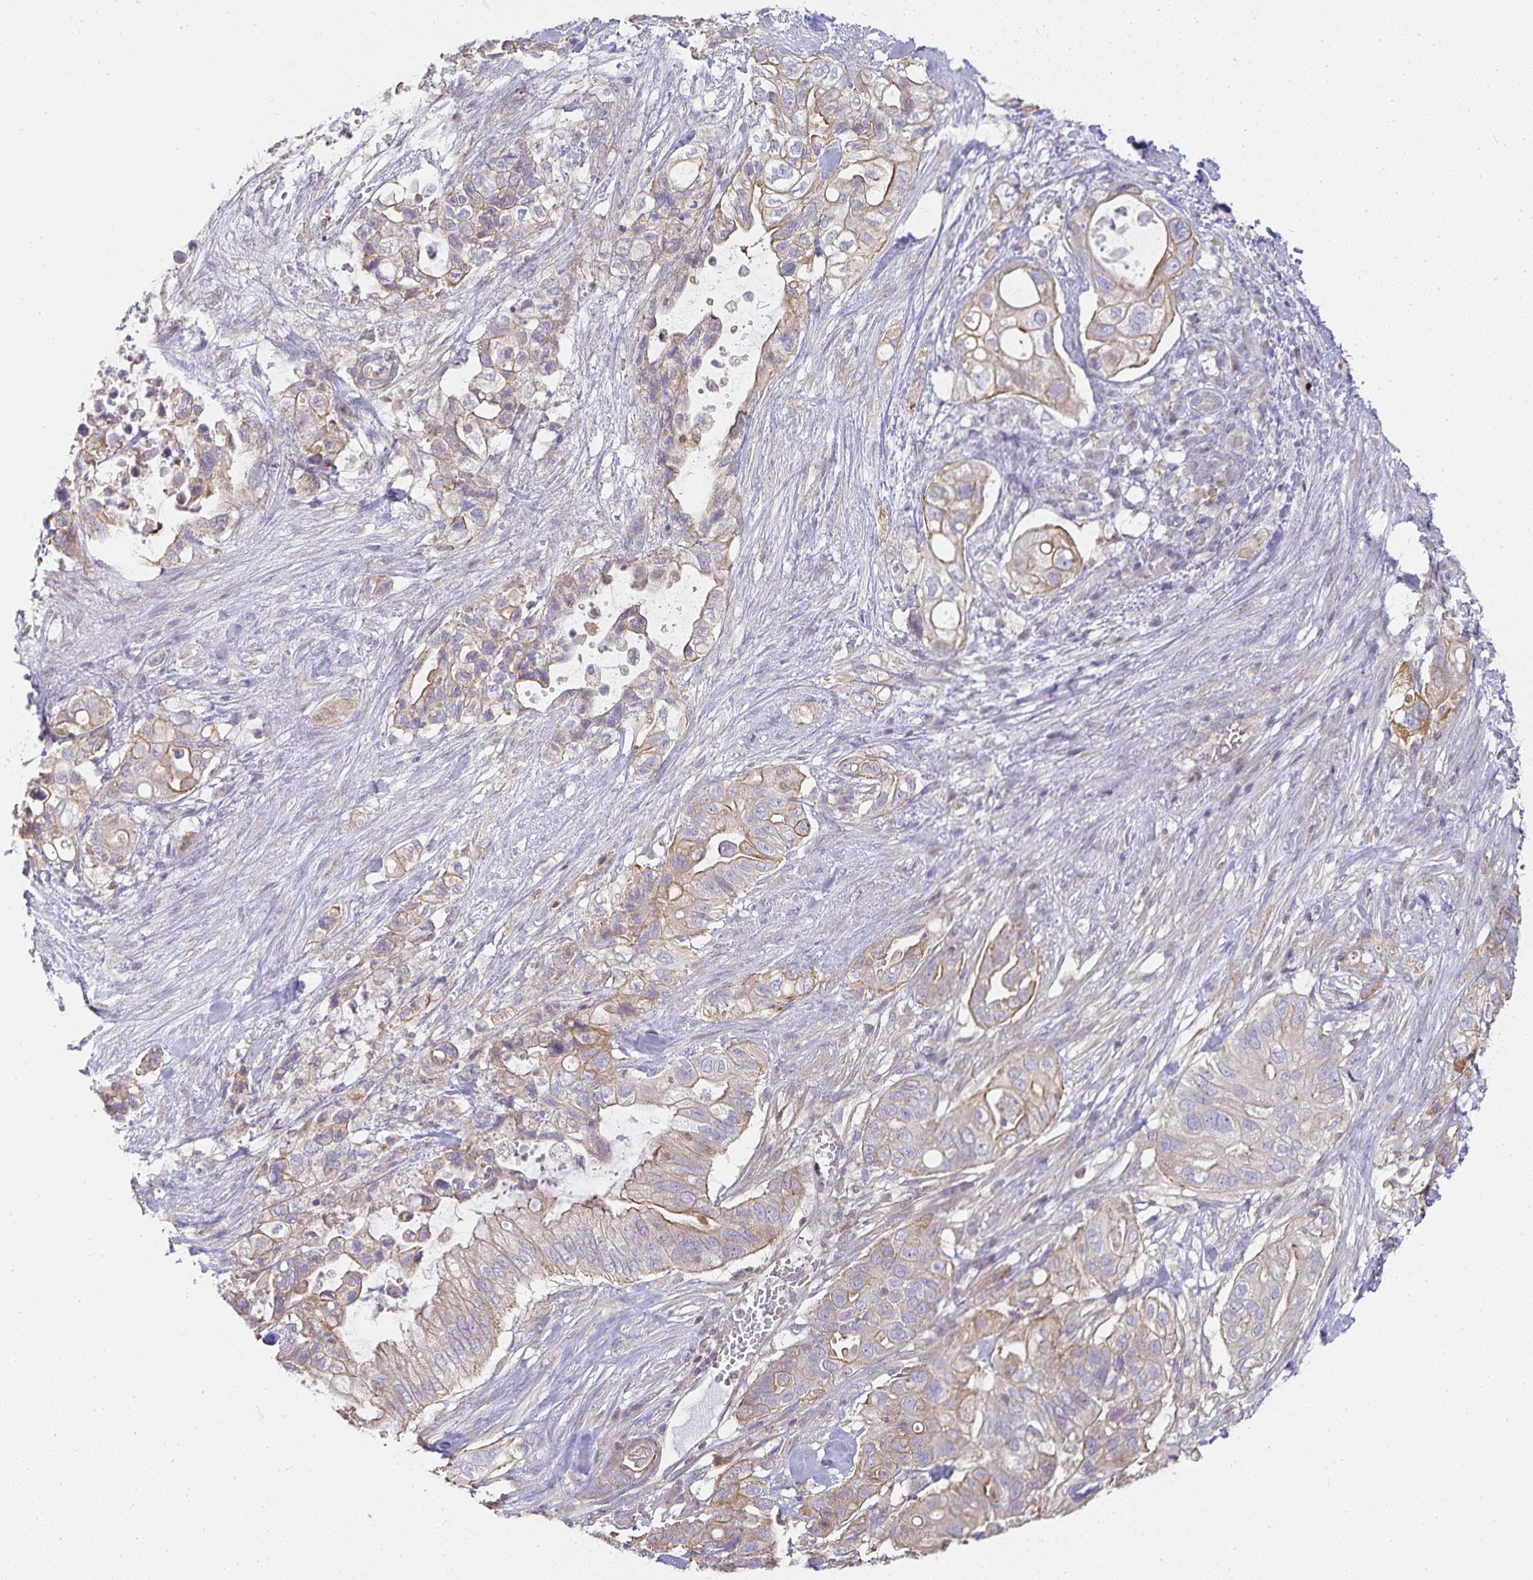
{"staining": {"intensity": "moderate", "quantity": "25%-75%", "location": "cytoplasmic/membranous"}, "tissue": "pancreatic cancer", "cell_type": "Tumor cells", "image_type": "cancer", "snomed": [{"axis": "morphology", "description": "Adenocarcinoma, NOS"}, {"axis": "topography", "description": "Pancreas"}], "caption": "Pancreatic cancer stained with immunohistochemistry (IHC) exhibits moderate cytoplasmic/membranous positivity in approximately 25%-75% of tumor cells.", "gene": "GATA3", "patient": {"sex": "female", "age": 72}}